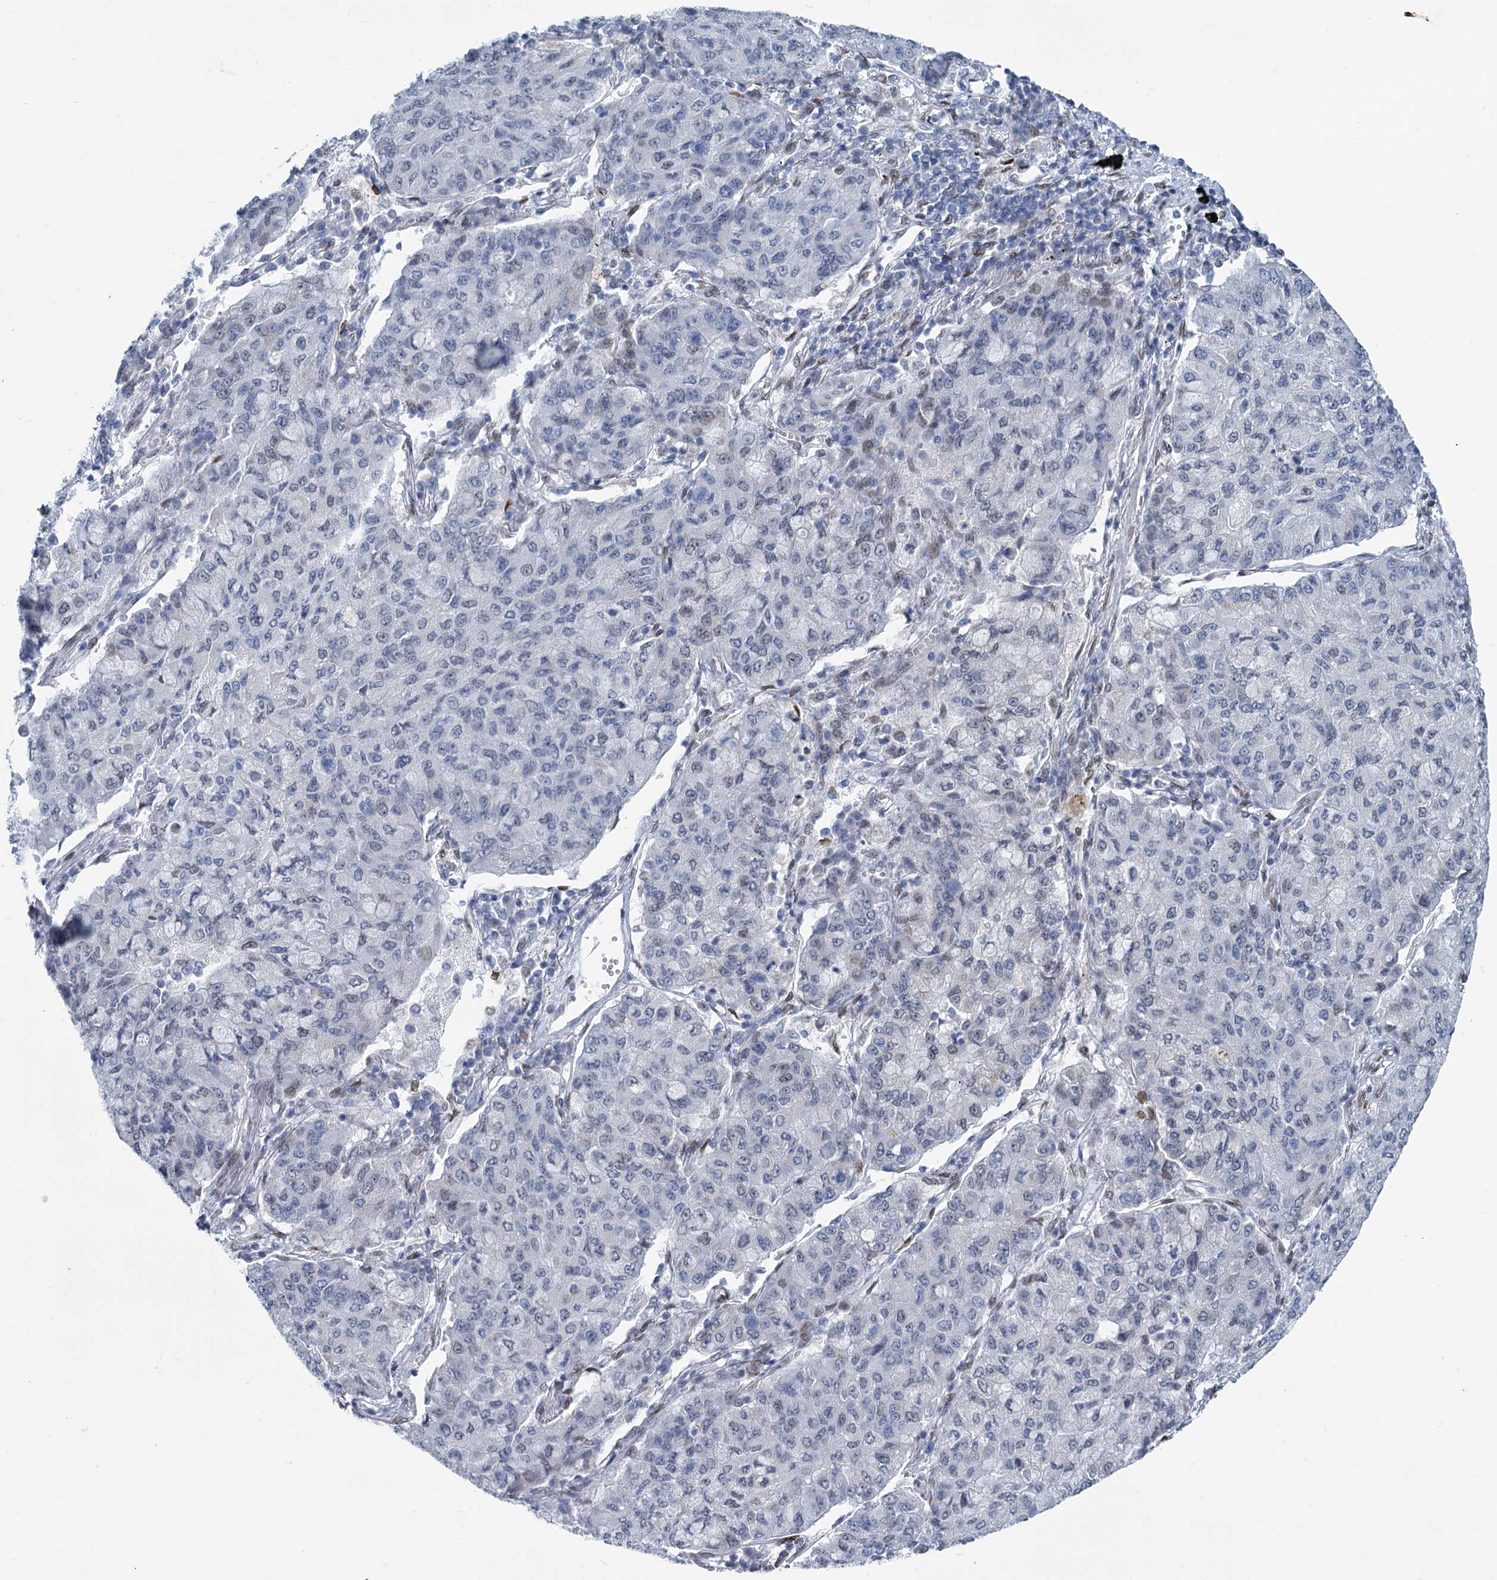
{"staining": {"intensity": "negative", "quantity": "none", "location": "none"}, "tissue": "lung cancer", "cell_type": "Tumor cells", "image_type": "cancer", "snomed": [{"axis": "morphology", "description": "Squamous cell carcinoma, NOS"}, {"axis": "topography", "description": "Lung"}], "caption": "IHC of squamous cell carcinoma (lung) demonstrates no expression in tumor cells.", "gene": "PRSS35", "patient": {"sex": "male", "age": 74}}